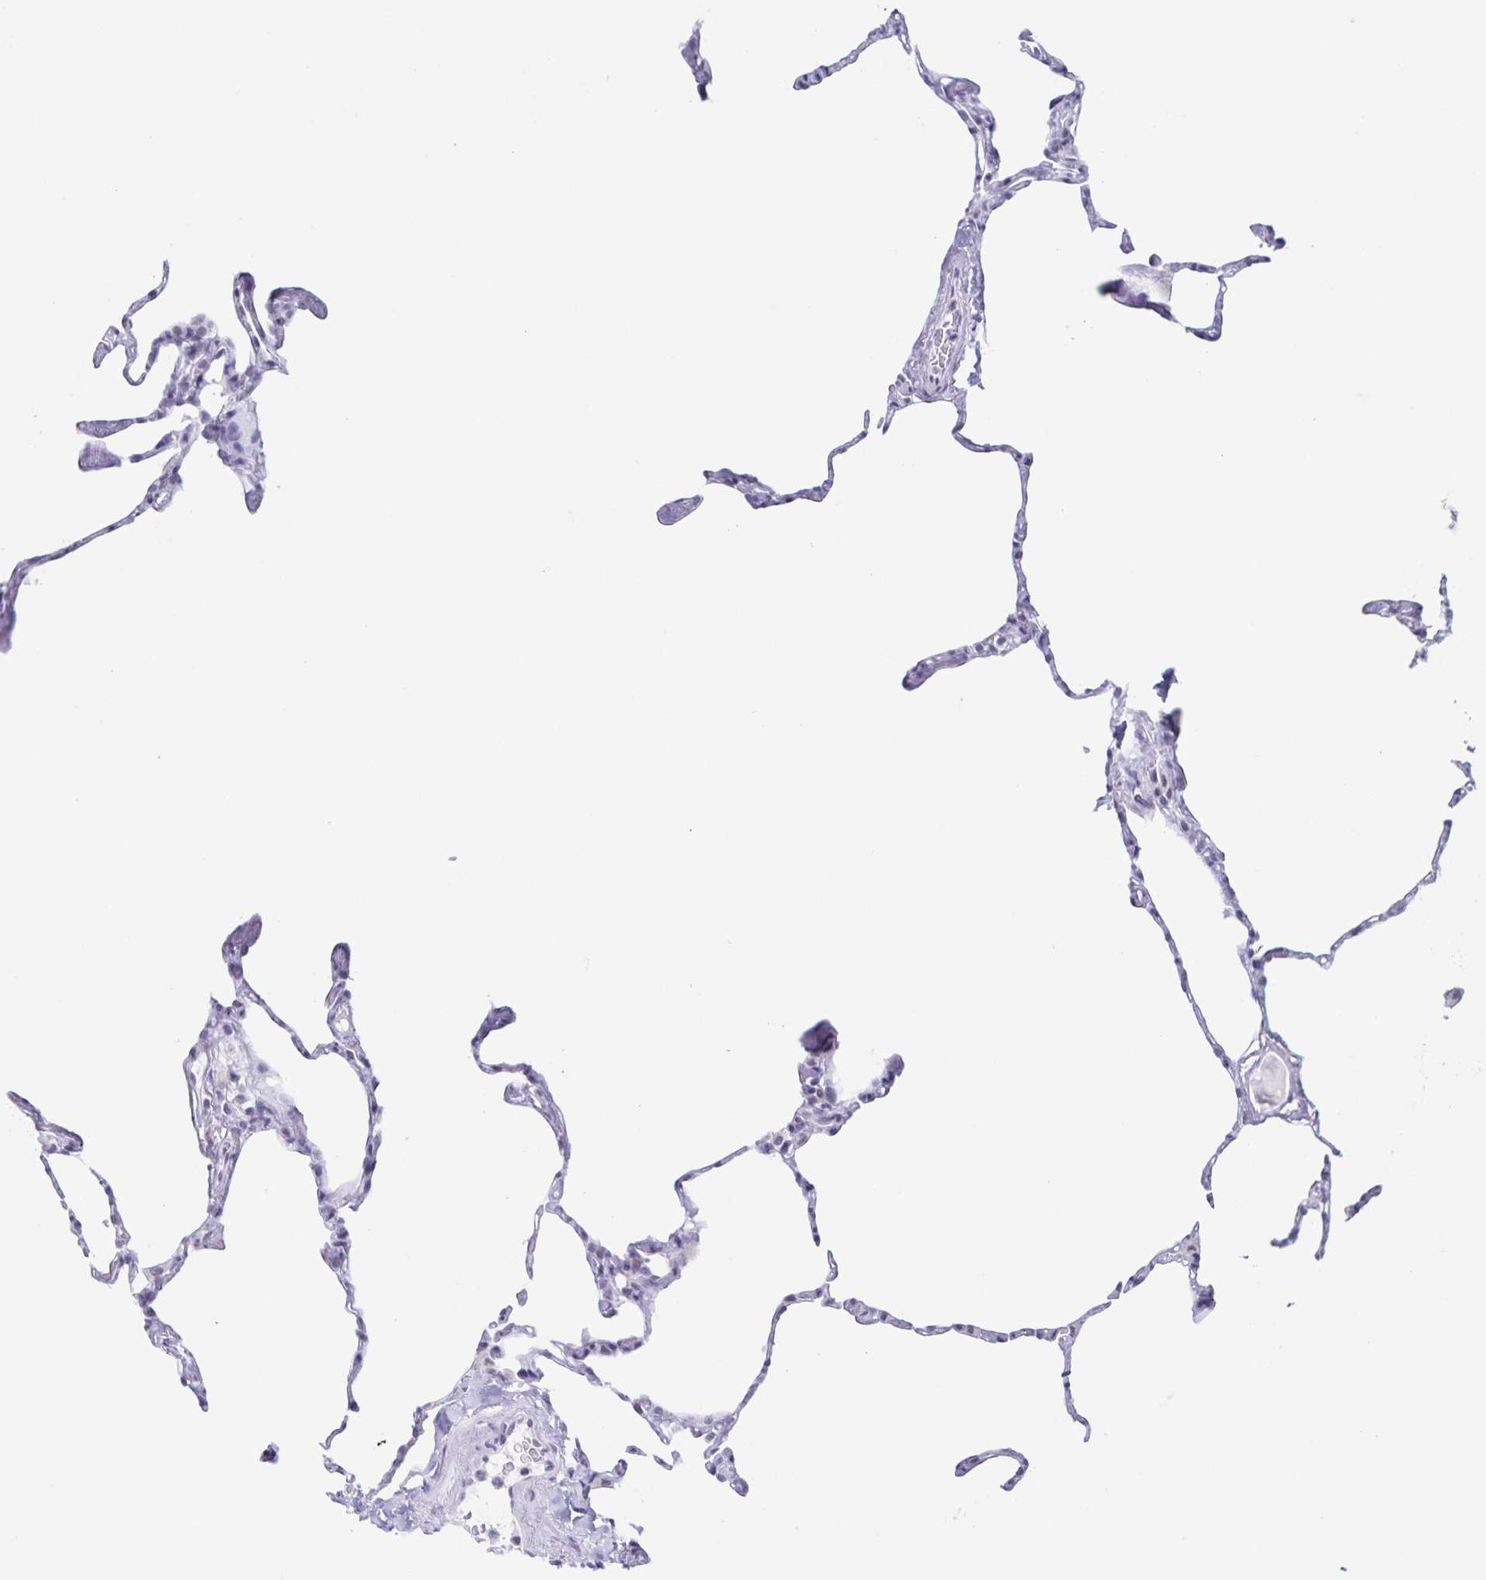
{"staining": {"intensity": "negative", "quantity": "none", "location": "none"}, "tissue": "lung", "cell_type": "Alveolar cells", "image_type": "normal", "snomed": [{"axis": "morphology", "description": "Normal tissue, NOS"}, {"axis": "topography", "description": "Lung"}], "caption": "A high-resolution image shows immunohistochemistry (IHC) staining of benign lung, which shows no significant expression in alveolar cells.", "gene": "LCE6A", "patient": {"sex": "male", "age": 65}}